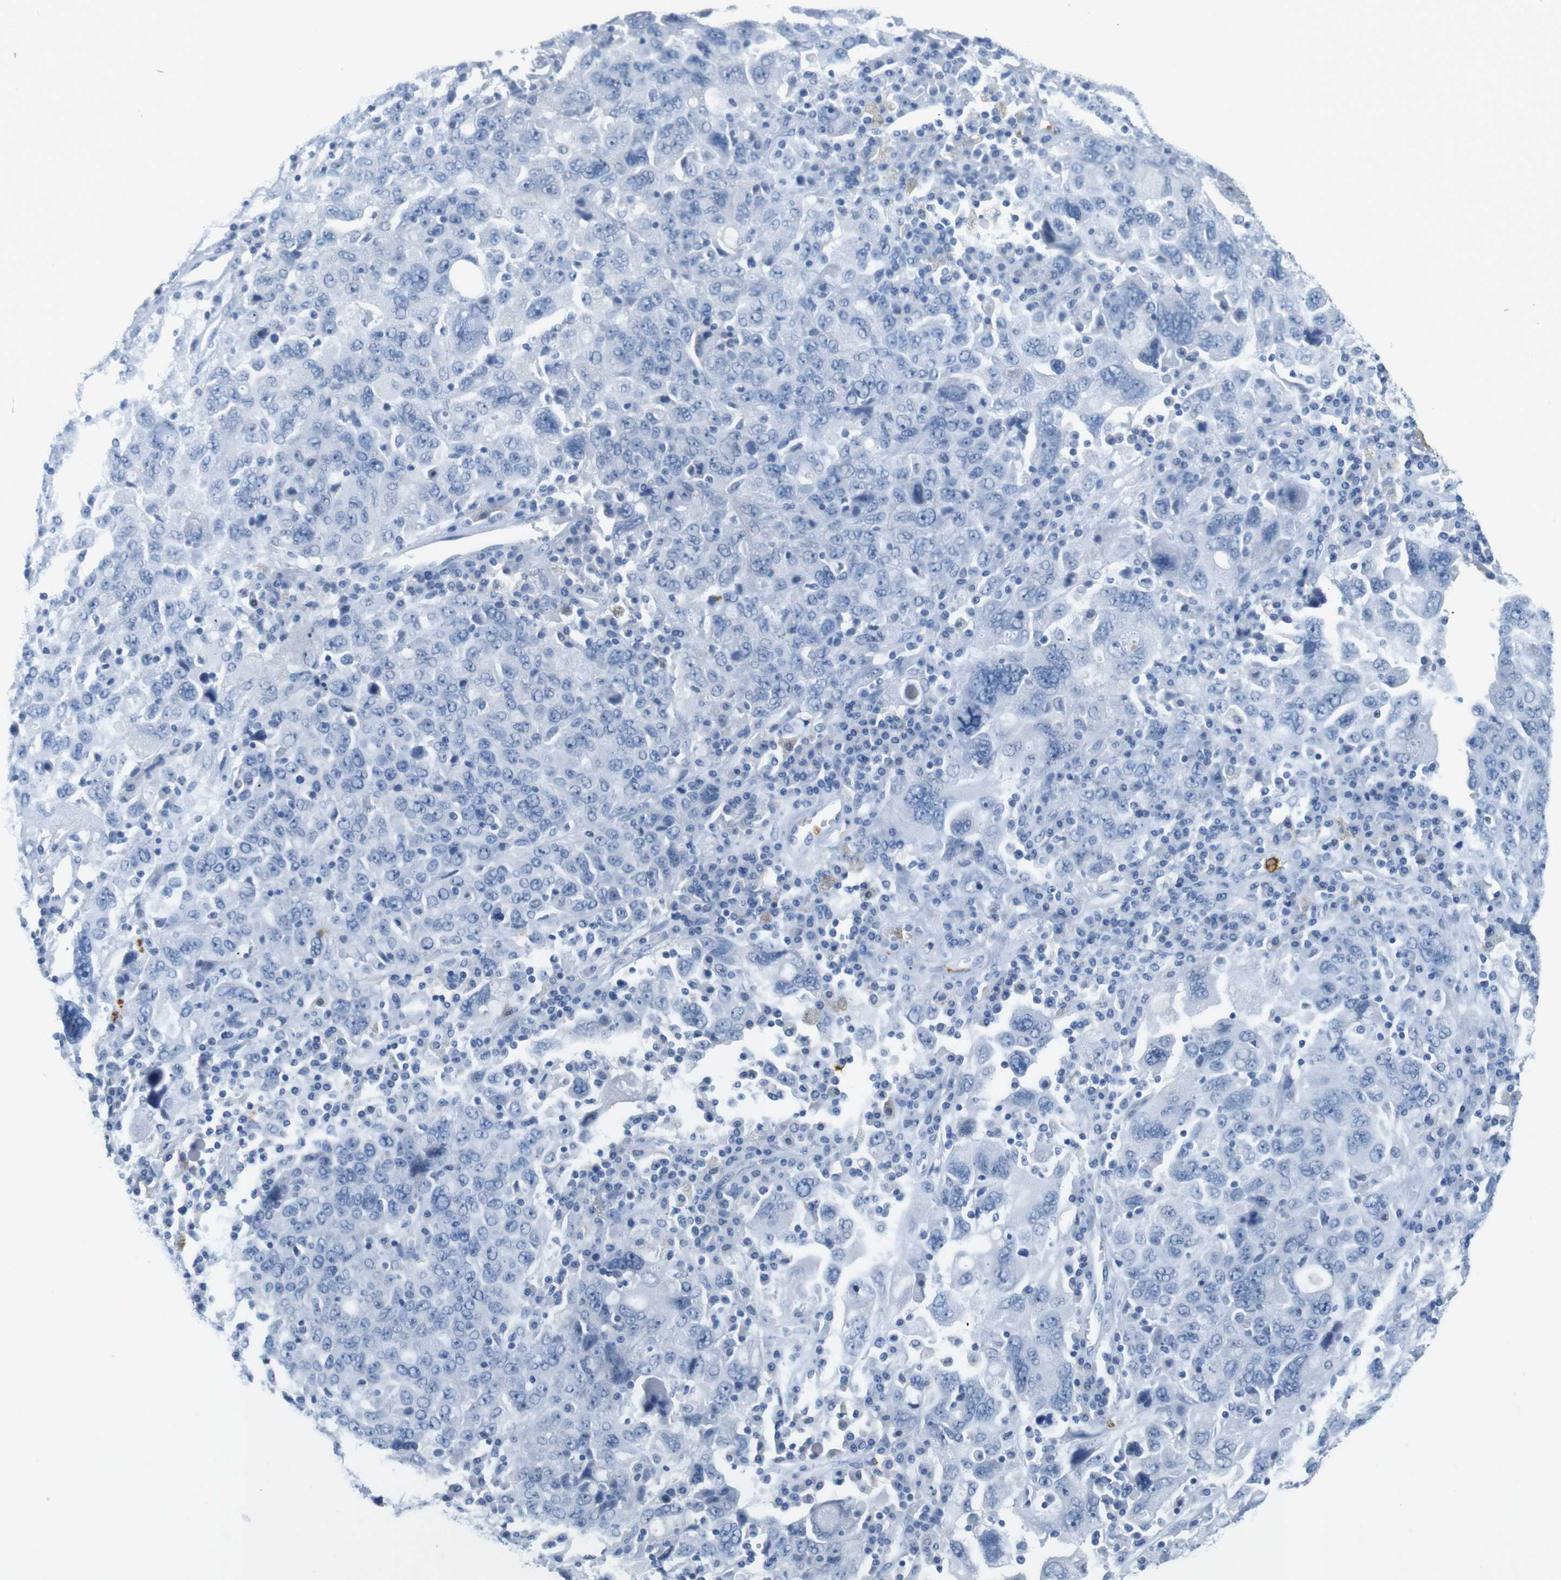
{"staining": {"intensity": "negative", "quantity": "none", "location": "none"}, "tissue": "ovarian cancer", "cell_type": "Tumor cells", "image_type": "cancer", "snomed": [{"axis": "morphology", "description": "Carcinoma, endometroid"}, {"axis": "topography", "description": "Ovary"}], "caption": "Ovarian endometroid carcinoma stained for a protein using IHC shows no expression tumor cells.", "gene": "MCEMP1", "patient": {"sex": "female", "age": 62}}